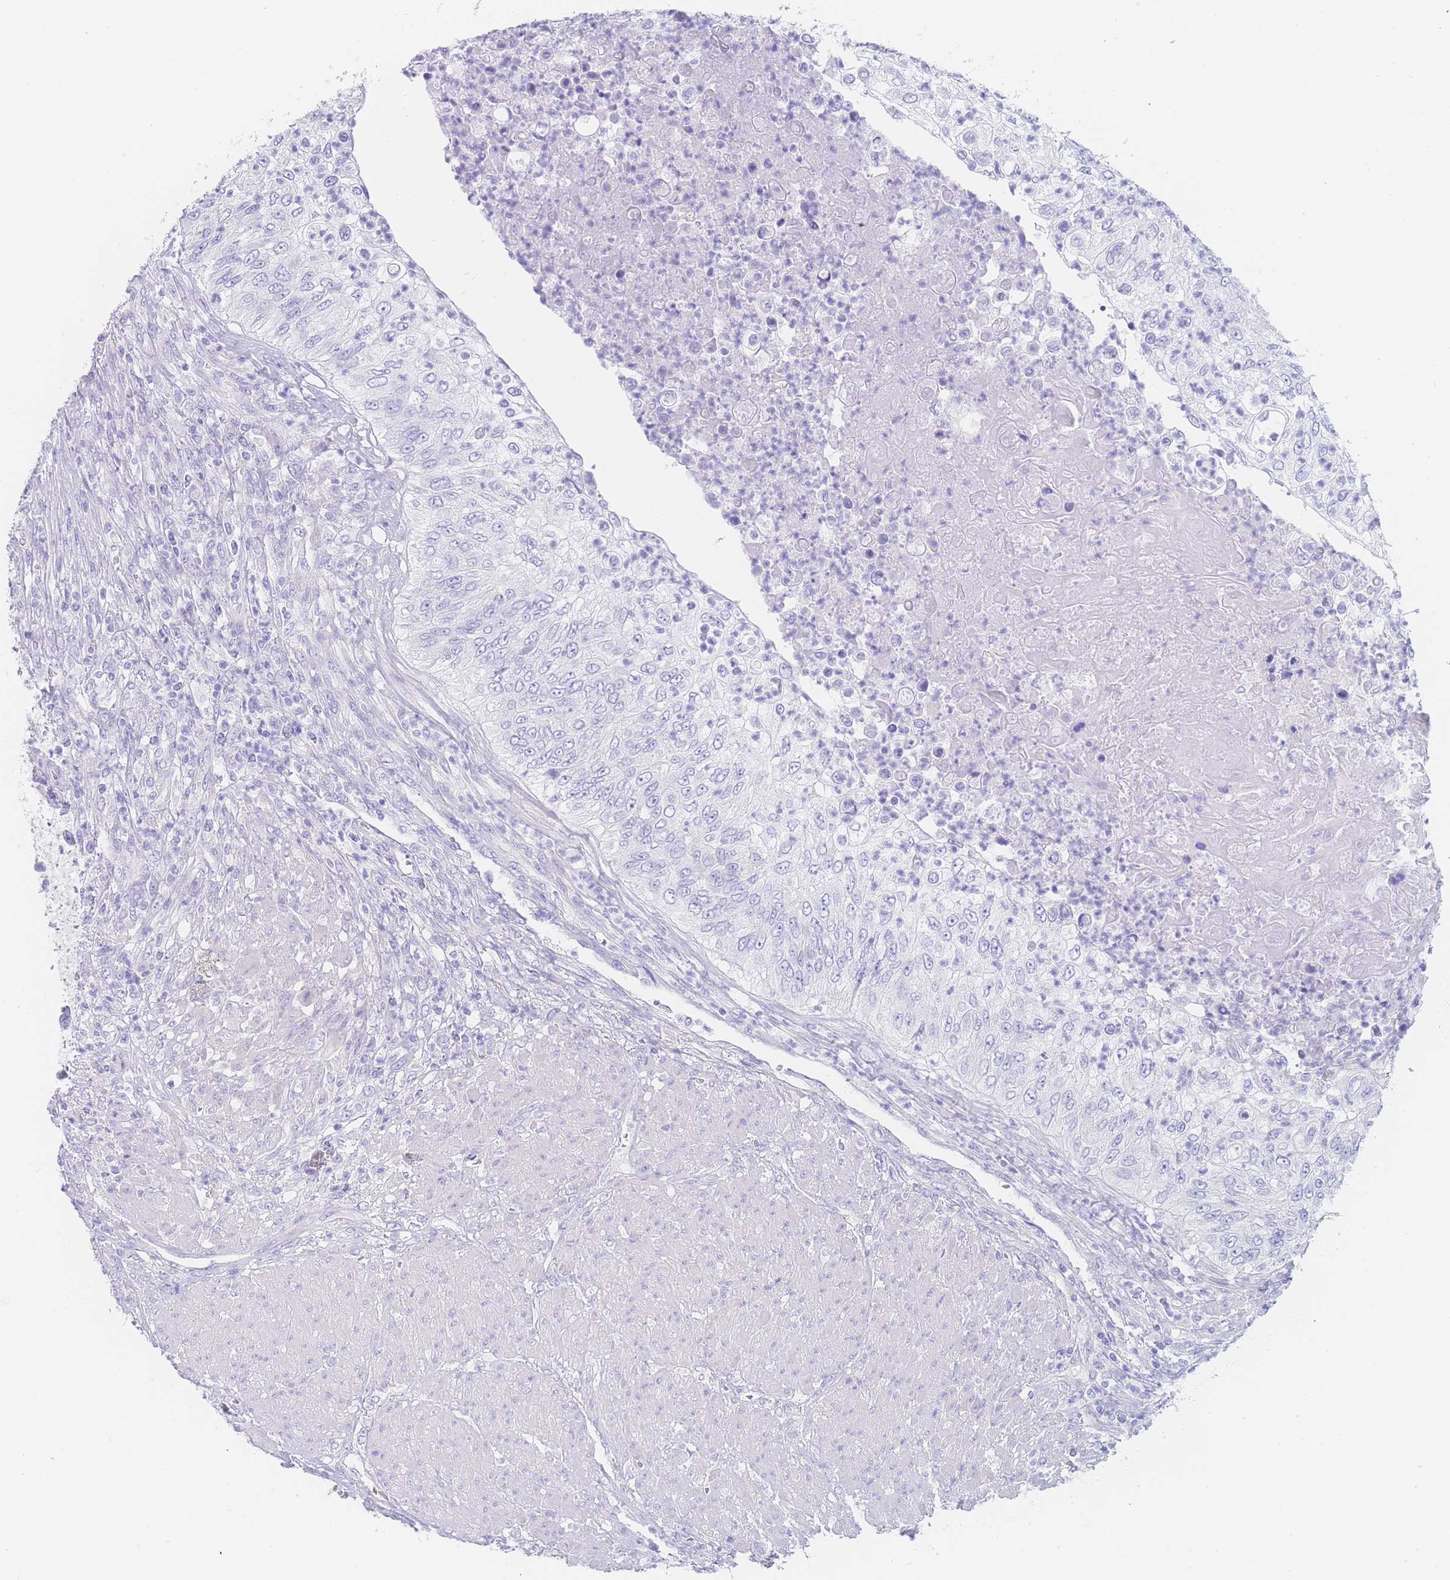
{"staining": {"intensity": "negative", "quantity": "none", "location": "none"}, "tissue": "urothelial cancer", "cell_type": "Tumor cells", "image_type": "cancer", "snomed": [{"axis": "morphology", "description": "Urothelial carcinoma, High grade"}, {"axis": "topography", "description": "Urinary bladder"}], "caption": "Urothelial cancer was stained to show a protein in brown. There is no significant positivity in tumor cells.", "gene": "LZTFL1", "patient": {"sex": "female", "age": 60}}